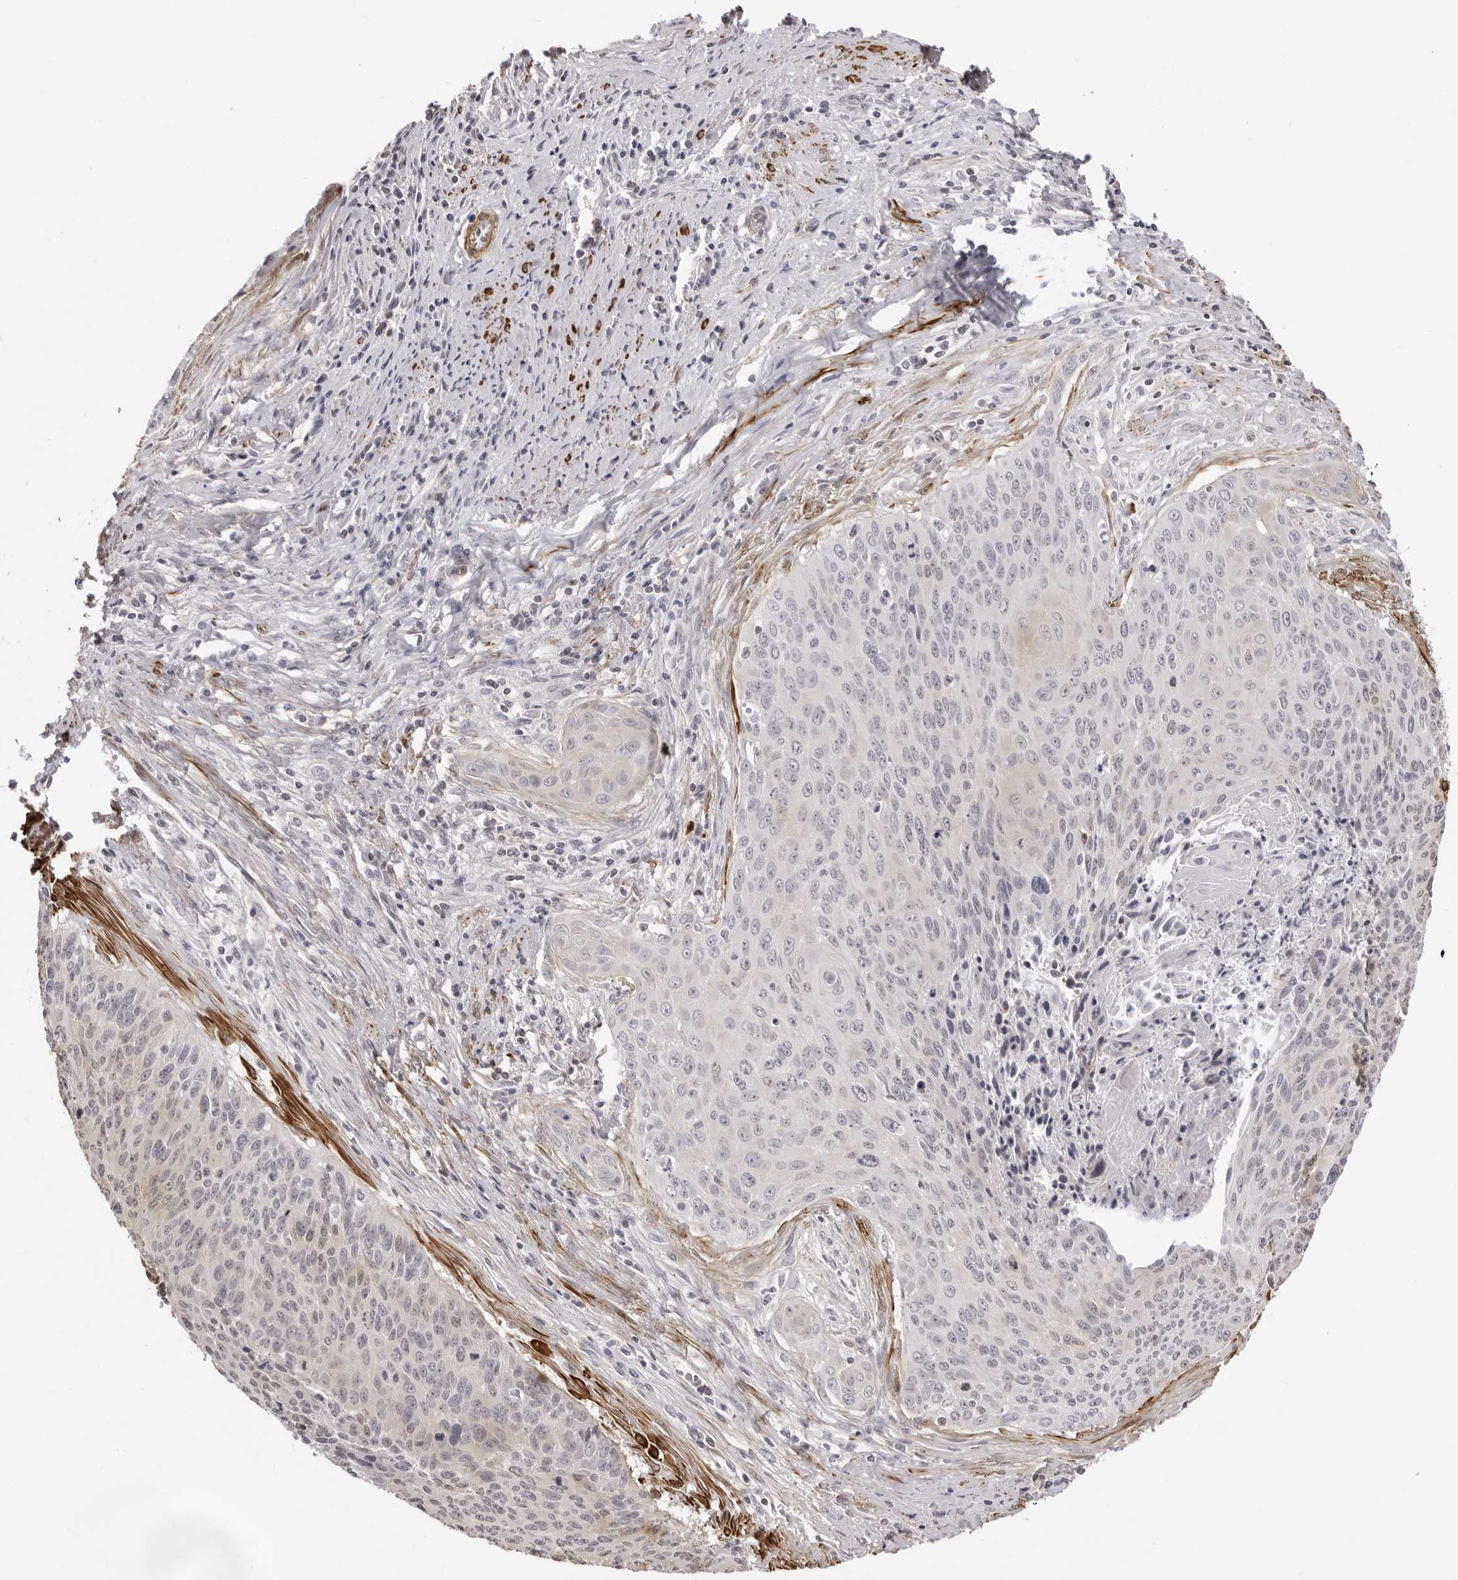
{"staining": {"intensity": "negative", "quantity": "none", "location": "none"}, "tissue": "cervical cancer", "cell_type": "Tumor cells", "image_type": "cancer", "snomed": [{"axis": "morphology", "description": "Squamous cell carcinoma, NOS"}, {"axis": "topography", "description": "Cervix"}], "caption": "The photomicrograph shows no staining of tumor cells in cervical cancer.", "gene": "UNK", "patient": {"sex": "female", "age": 55}}